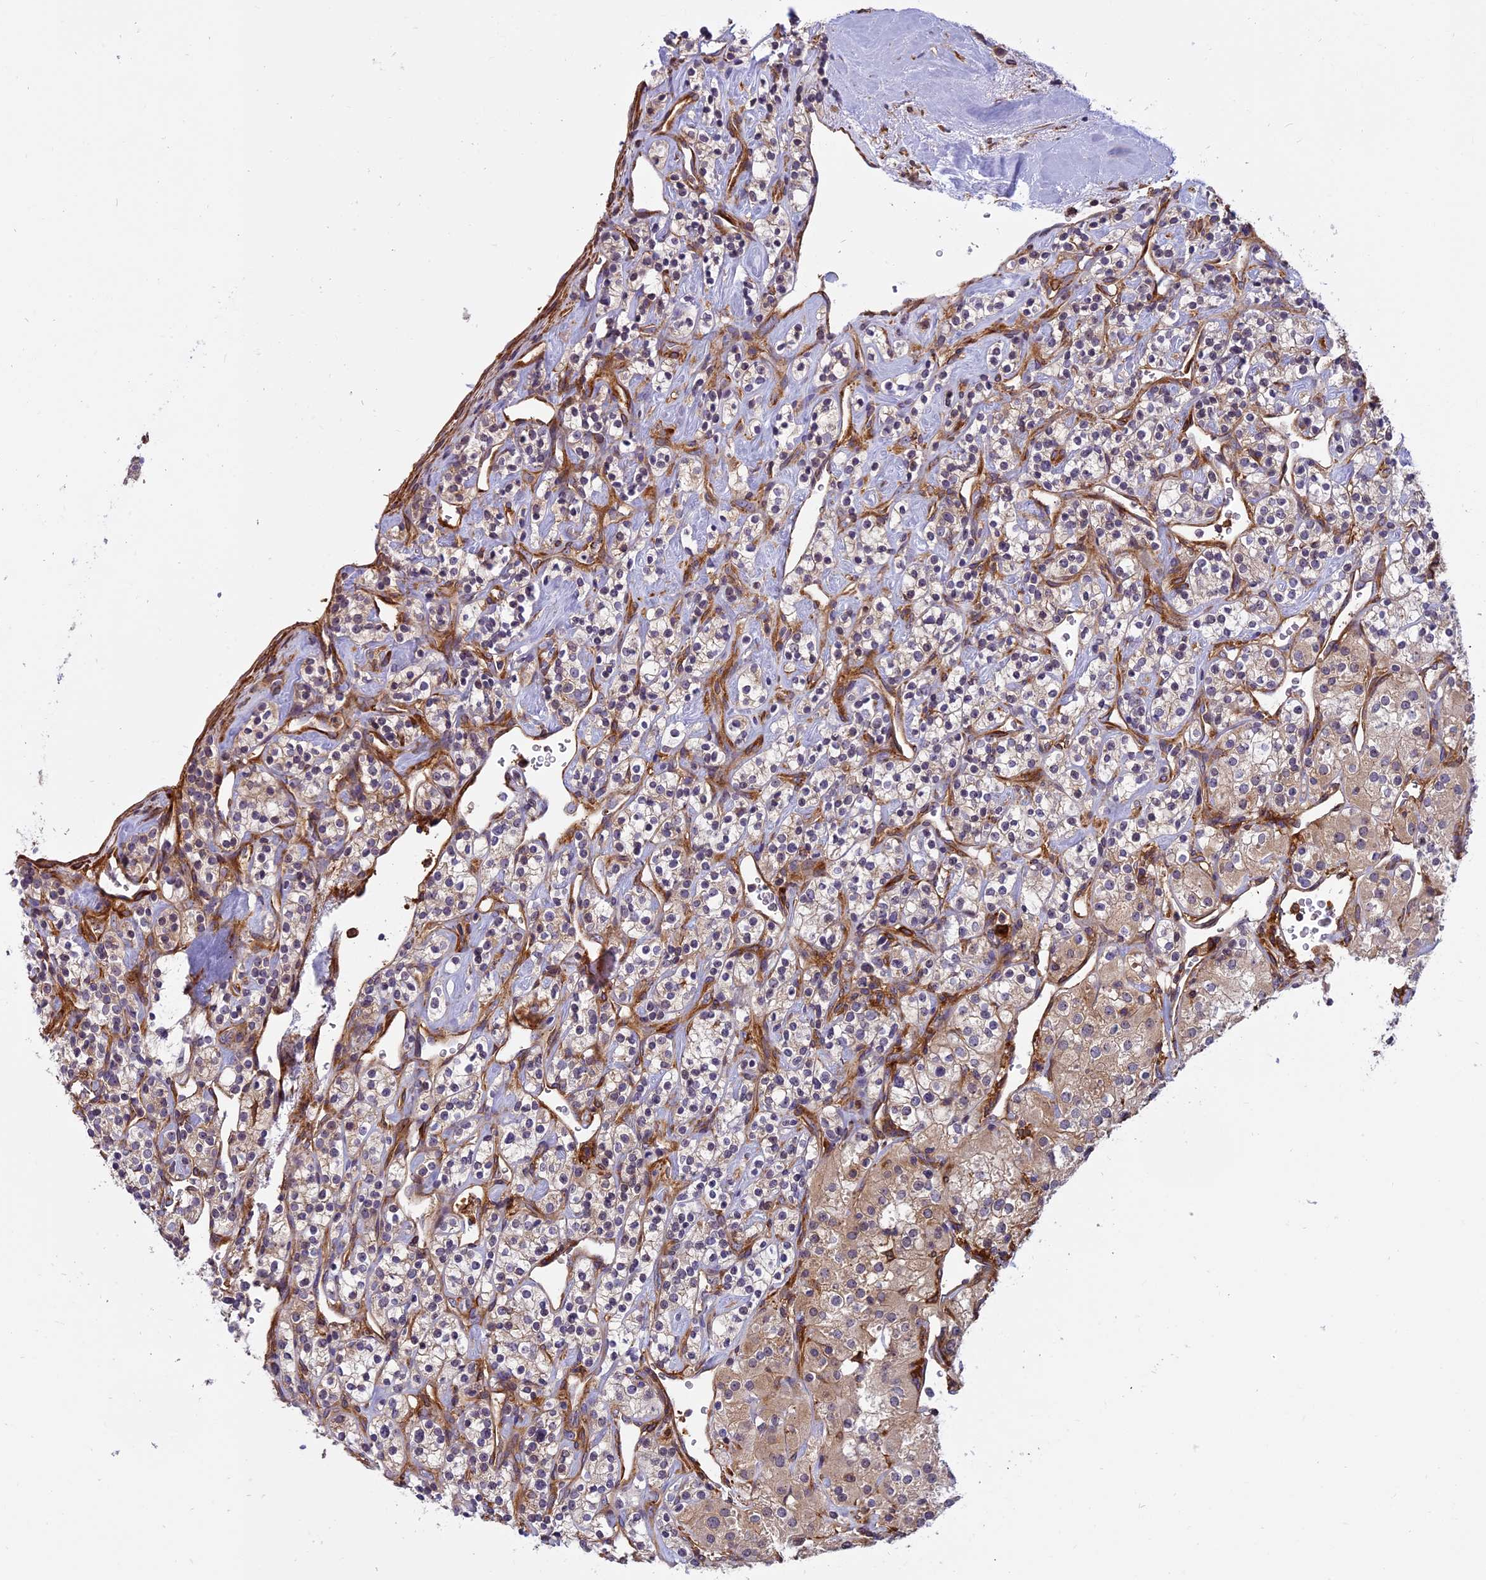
{"staining": {"intensity": "weak", "quantity": "25%-75%", "location": "cytoplasmic/membranous"}, "tissue": "renal cancer", "cell_type": "Tumor cells", "image_type": "cancer", "snomed": [{"axis": "morphology", "description": "Adenocarcinoma, NOS"}, {"axis": "topography", "description": "Kidney"}], "caption": "Immunohistochemistry (IHC) of renal cancer shows low levels of weak cytoplasmic/membranous expression in about 25%-75% of tumor cells.", "gene": "EHBP1L1", "patient": {"sex": "male", "age": 77}}